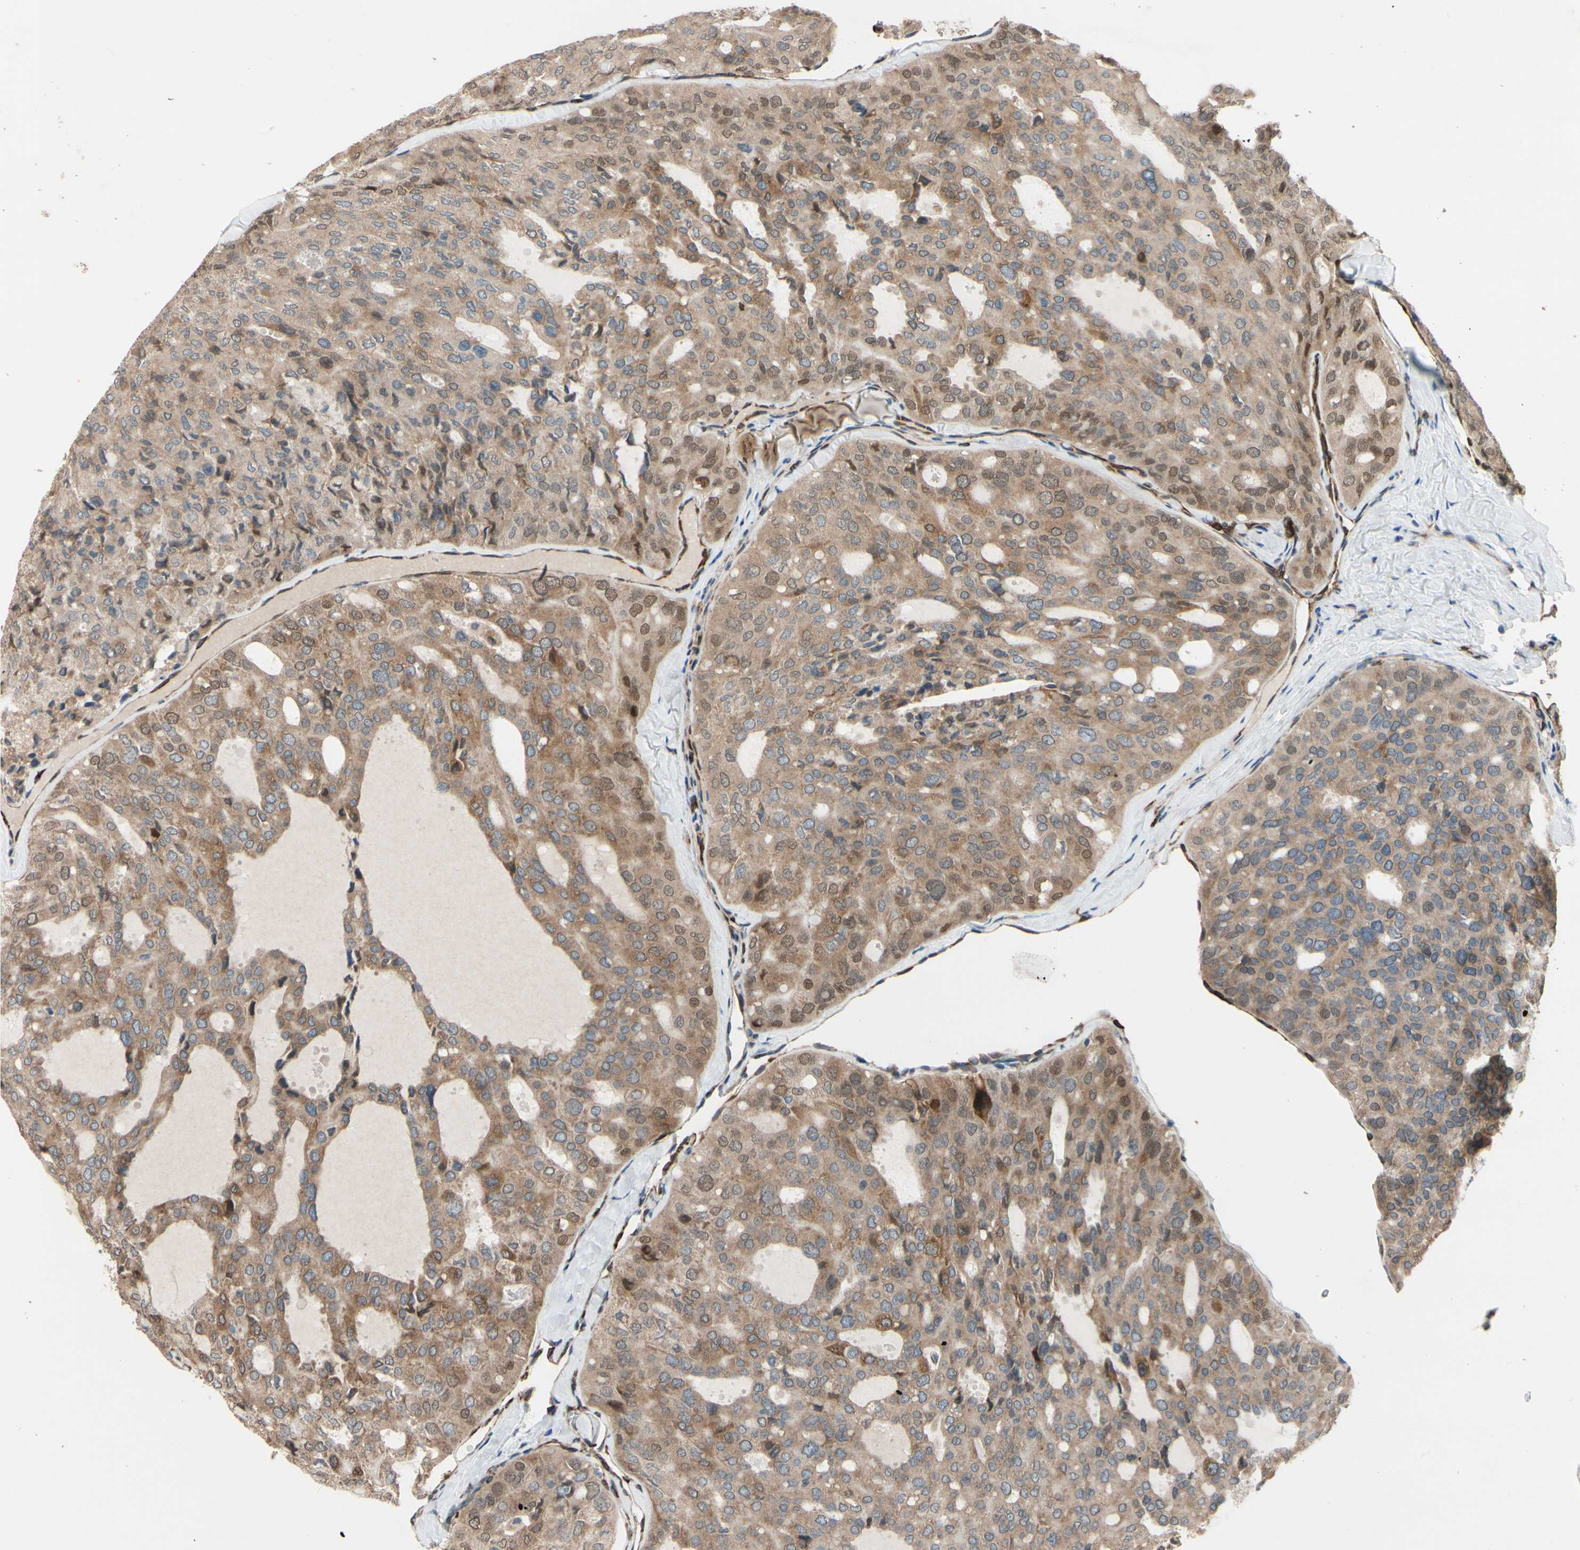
{"staining": {"intensity": "weak", "quantity": ">75%", "location": "cytoplasmic/membranous"}, "tissue": "thyroid cancer", "cell_type": "Tumor cells", "image_type": "cancer", "snomed": [{"axis": "morphology", "description": "Follicular adenoma carcinoma, NOS"}, {"axis": "topography", "description": "Thyroid gland"}], "caption": "The image demonstrates a brown stain indicating the presence of a protein in the cytoplasmic/membranous of tumor cells in thyroid cancer.", "gene": "PRXL2A", "patient": {"sex": "male", "age": 75}}